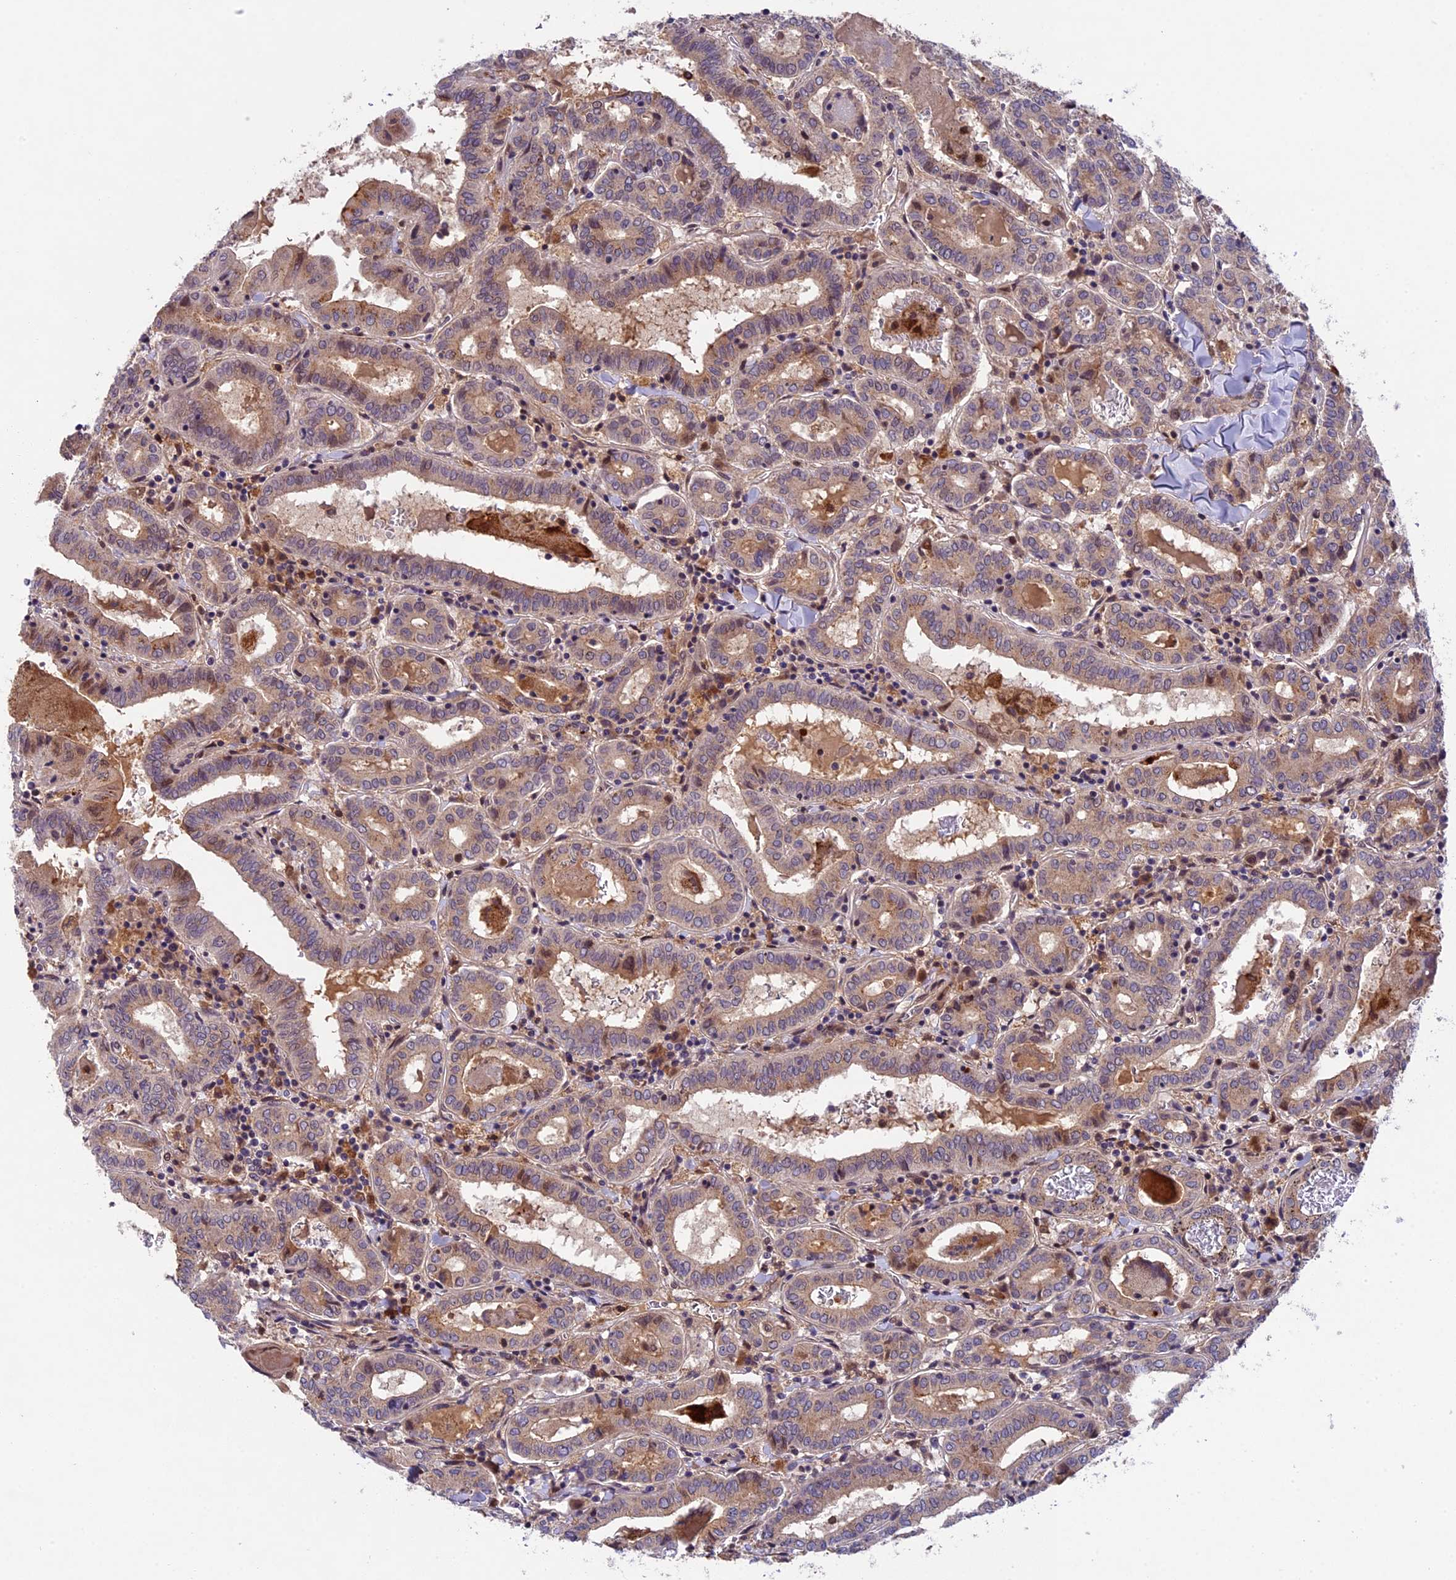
{"staining": {"intensity": "moderate", "quantity": "25%-75%", "location": "cytoplasmic/membranous"}, "tissue": "thyroid cancer", "cell_type": "Tumor cells", "image_type": "cancer", "snomed": [{"axis": "morphology", "description": "Papillary adenocarcinoma, NOS"}, {"axis": "topography", "description": "Thyroid gland"}], "caption": "Moderate cytoplasmic/membranous positivity for a protein is identified in approximately 25%-75% of tumor cells of papillary adenocarcinoma (thyroid) using immunohistochemistry.", "gene": "CCSER1", "patient": {"sex": "female", "age": 72}}